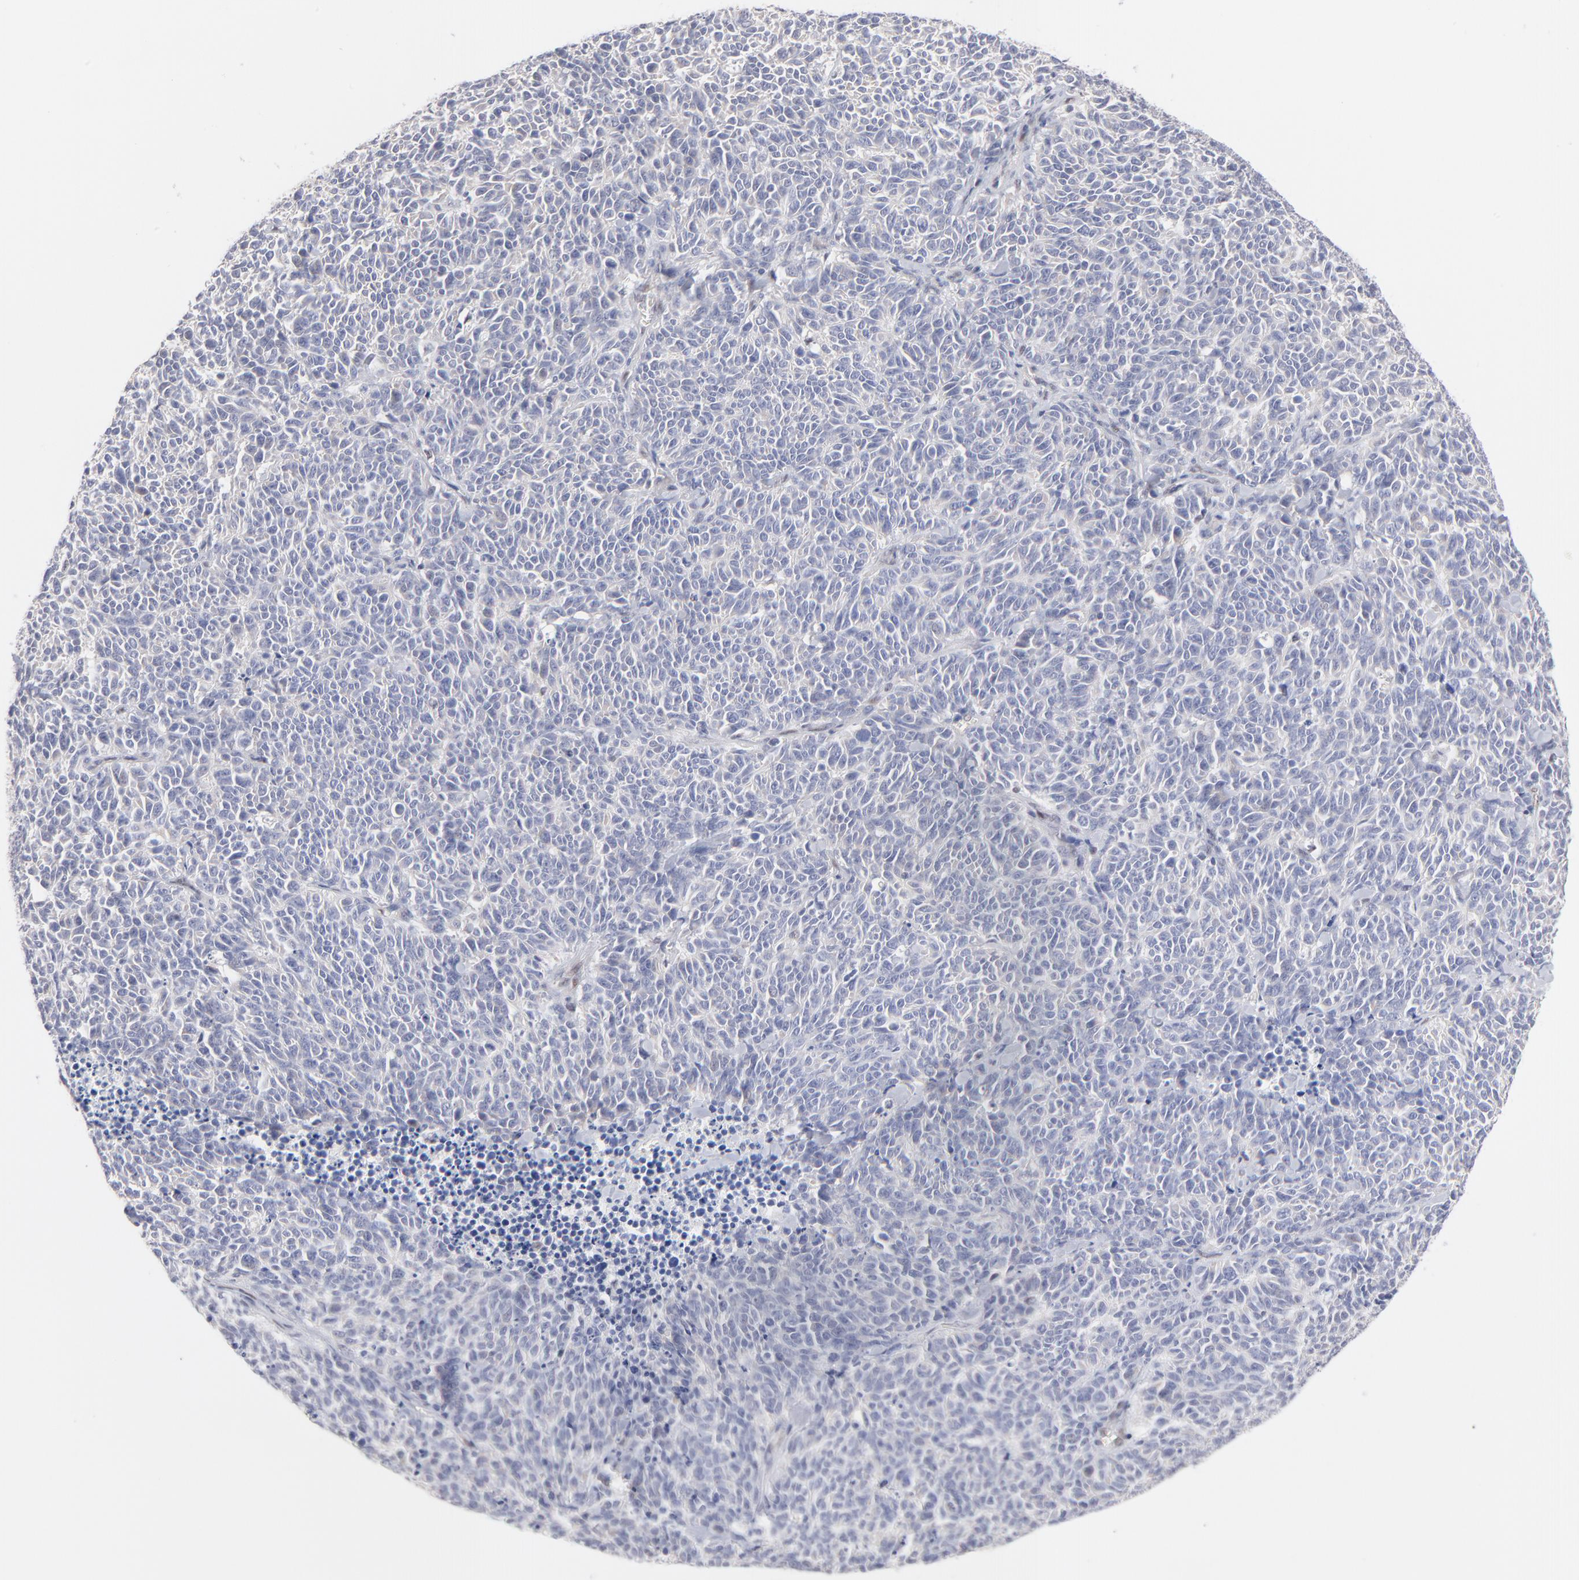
{"staining": {"intensity": "negative", "quantity": "none", "location": "none"}, "tissue": "lung cancer", "cell_type": "Tumor cells", "image_type": "cancer", "snomed": [{"axis": "morphology", "description": "Neoplasm, malignant, NOS"}, {"axis": "topography", "description": "Lung"}], "caption": "Neoplasm (malignant) (lung) was stained to show a protein in brown. There is no significant staining in tumor cells.", "gene": "STAT3", "patient": {"sex": "female", "age": 58}}